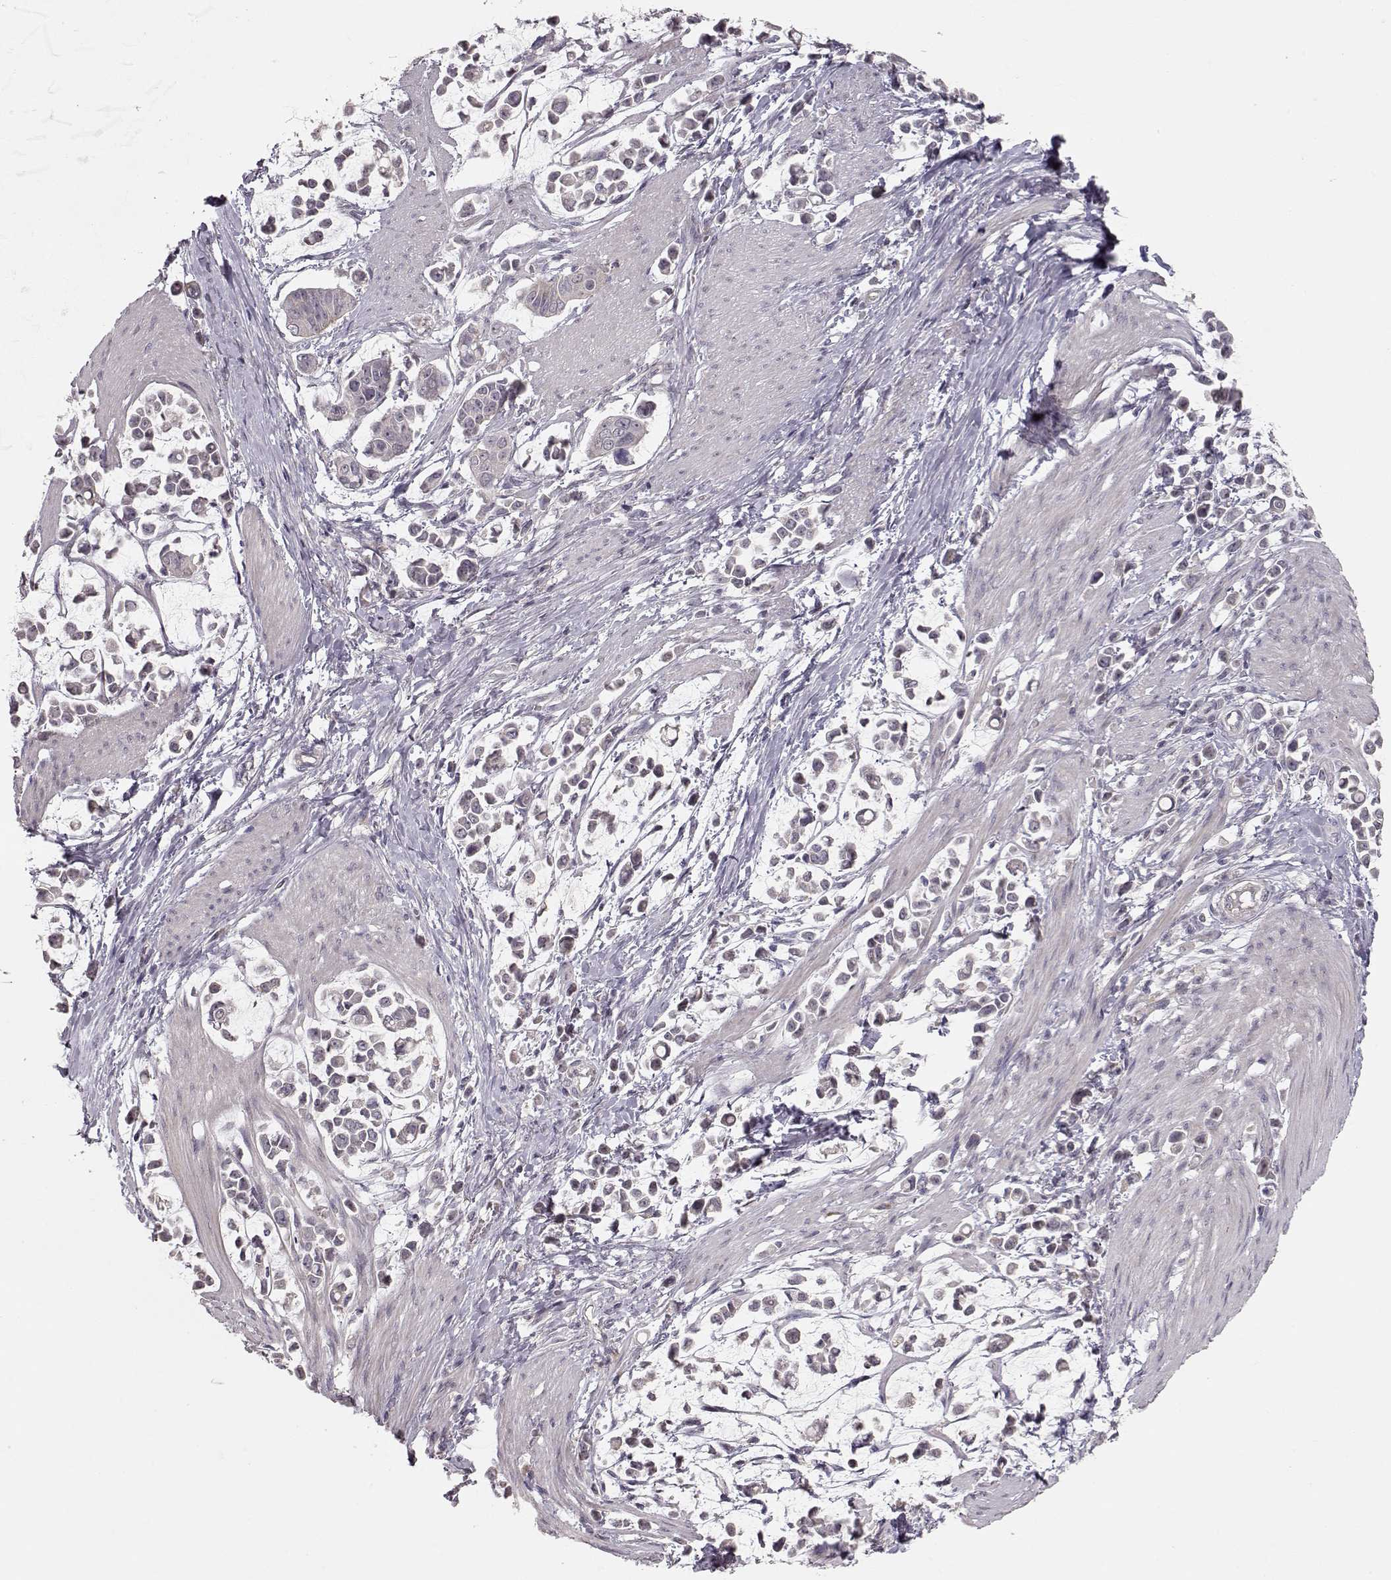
{"staining": {"intensity": "negative", "quantity": "none", "location": "none"}, "tissue": "stomach cancer", "cell_type": "Tumor cells", "image_type": "cancer", "snomed": [{"axis": "morphology", "description": "Adenocarcinoma, NOS"}, {"axis": "topography", "description": "Stomach"}], "caption": "Immunohistochemical staining of stomach cancer (adenocarcinoma) exhibits no significant expression in tumor cells. (DAB (3,3'-diaminobenzidine) IHC visualized using brightfield microscopy, high magnification).", "gene": "PNMT", "patient": {"sex": "male", "age": 82}}